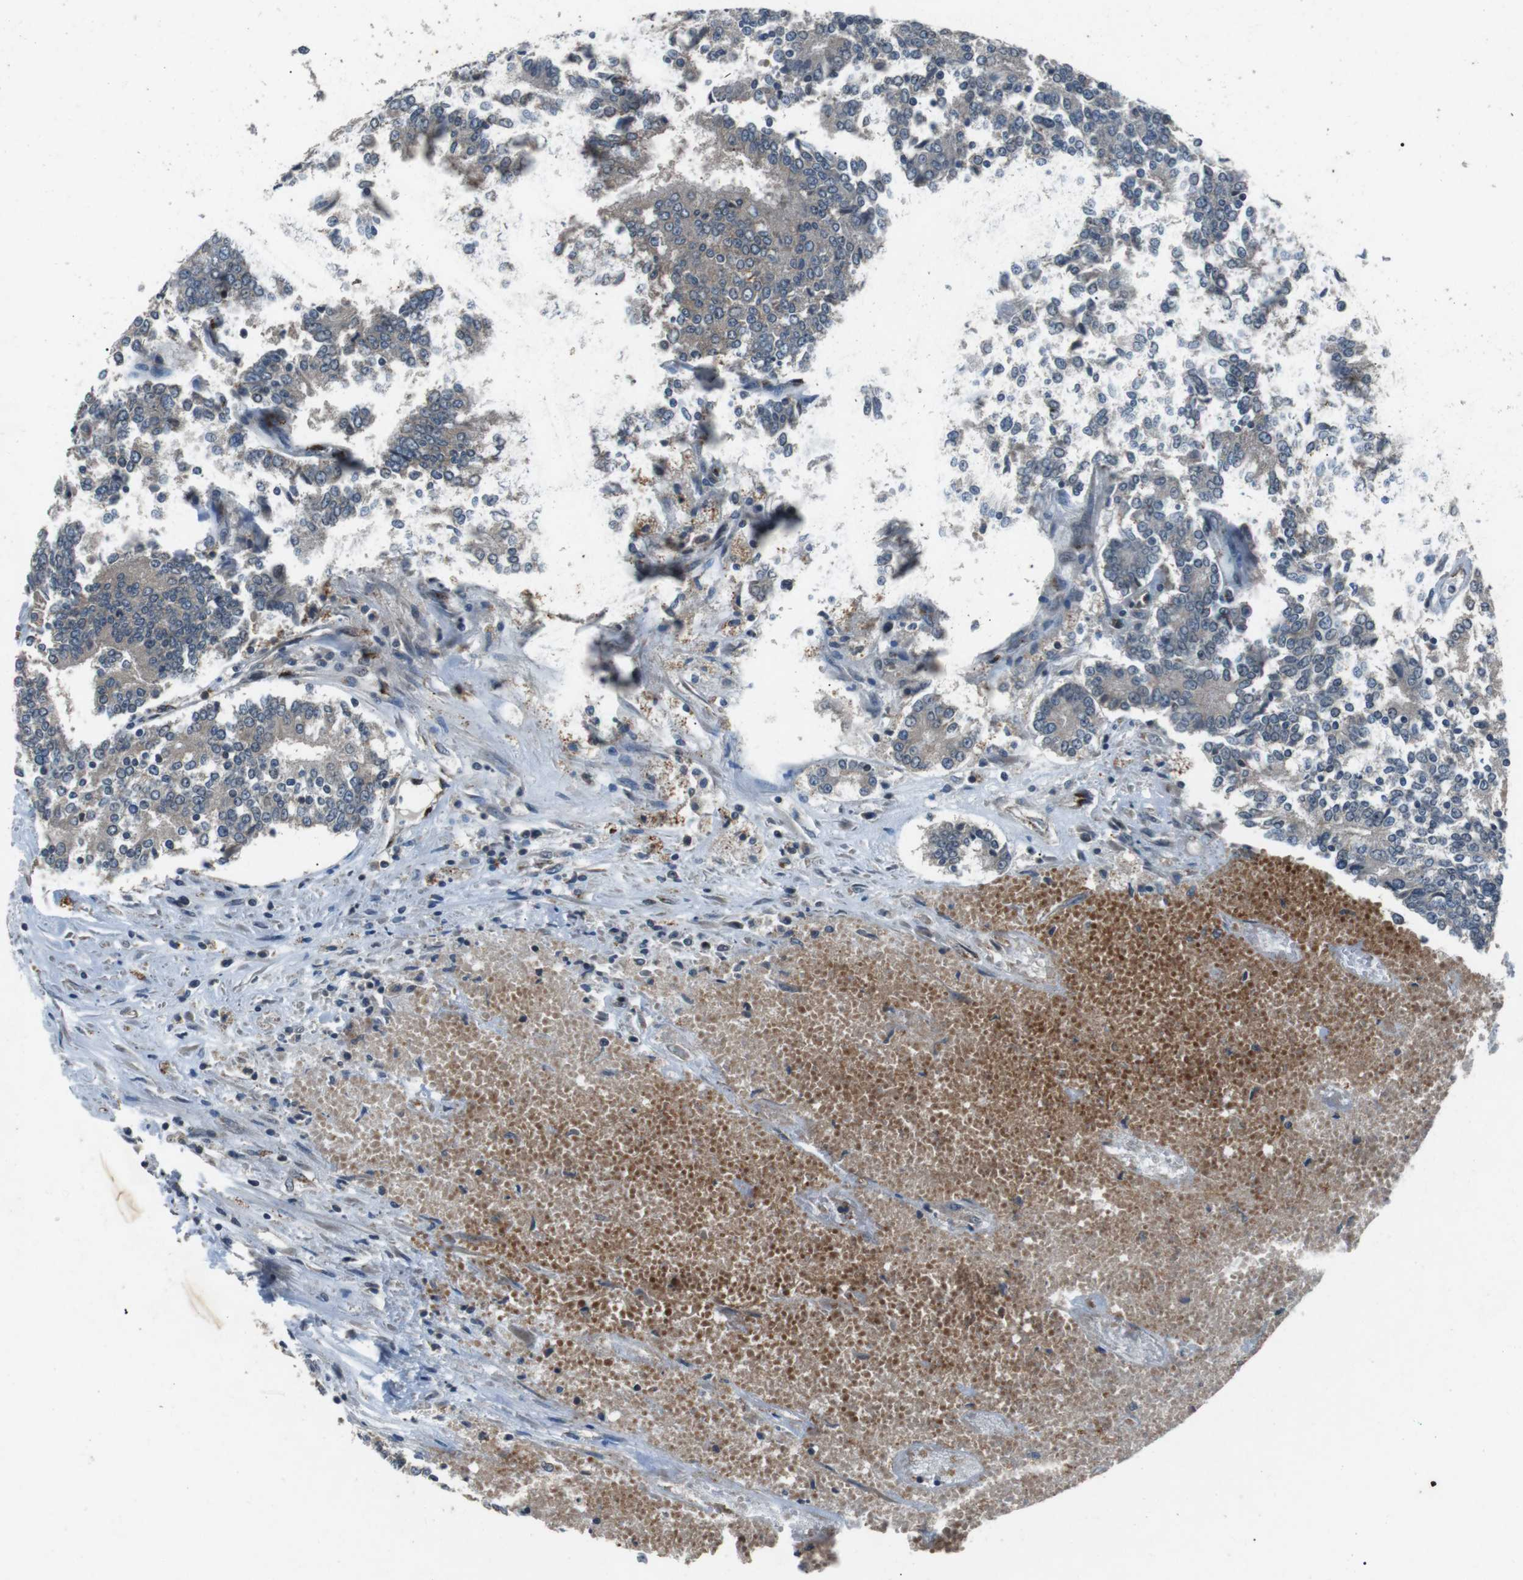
{"staining": {"intensity": "negative", "quantity": "none", "location": "none"}, "tissue": "prostate cancer", "cell_type": "Tumor cells", "image_type": "cancer", "snomed": [{"axis": "morphology", "description": "Normal tissue, NOS"}, {"axis": "morphology", "description": "Adenocarcinoma, High grade"}, {"axis": "topography", "description": "Prostate"}, {"axis": "topography", "description": "Seminal veicle"}], "caption": "IHC histopathology image of human prostate cancer (adenocarcinoma (high-grade)) stained for a protein (brown), which reveals no staining in tumor cells.", "gene": "NEK7", "patient": {"sex": "male", "age": 55}}